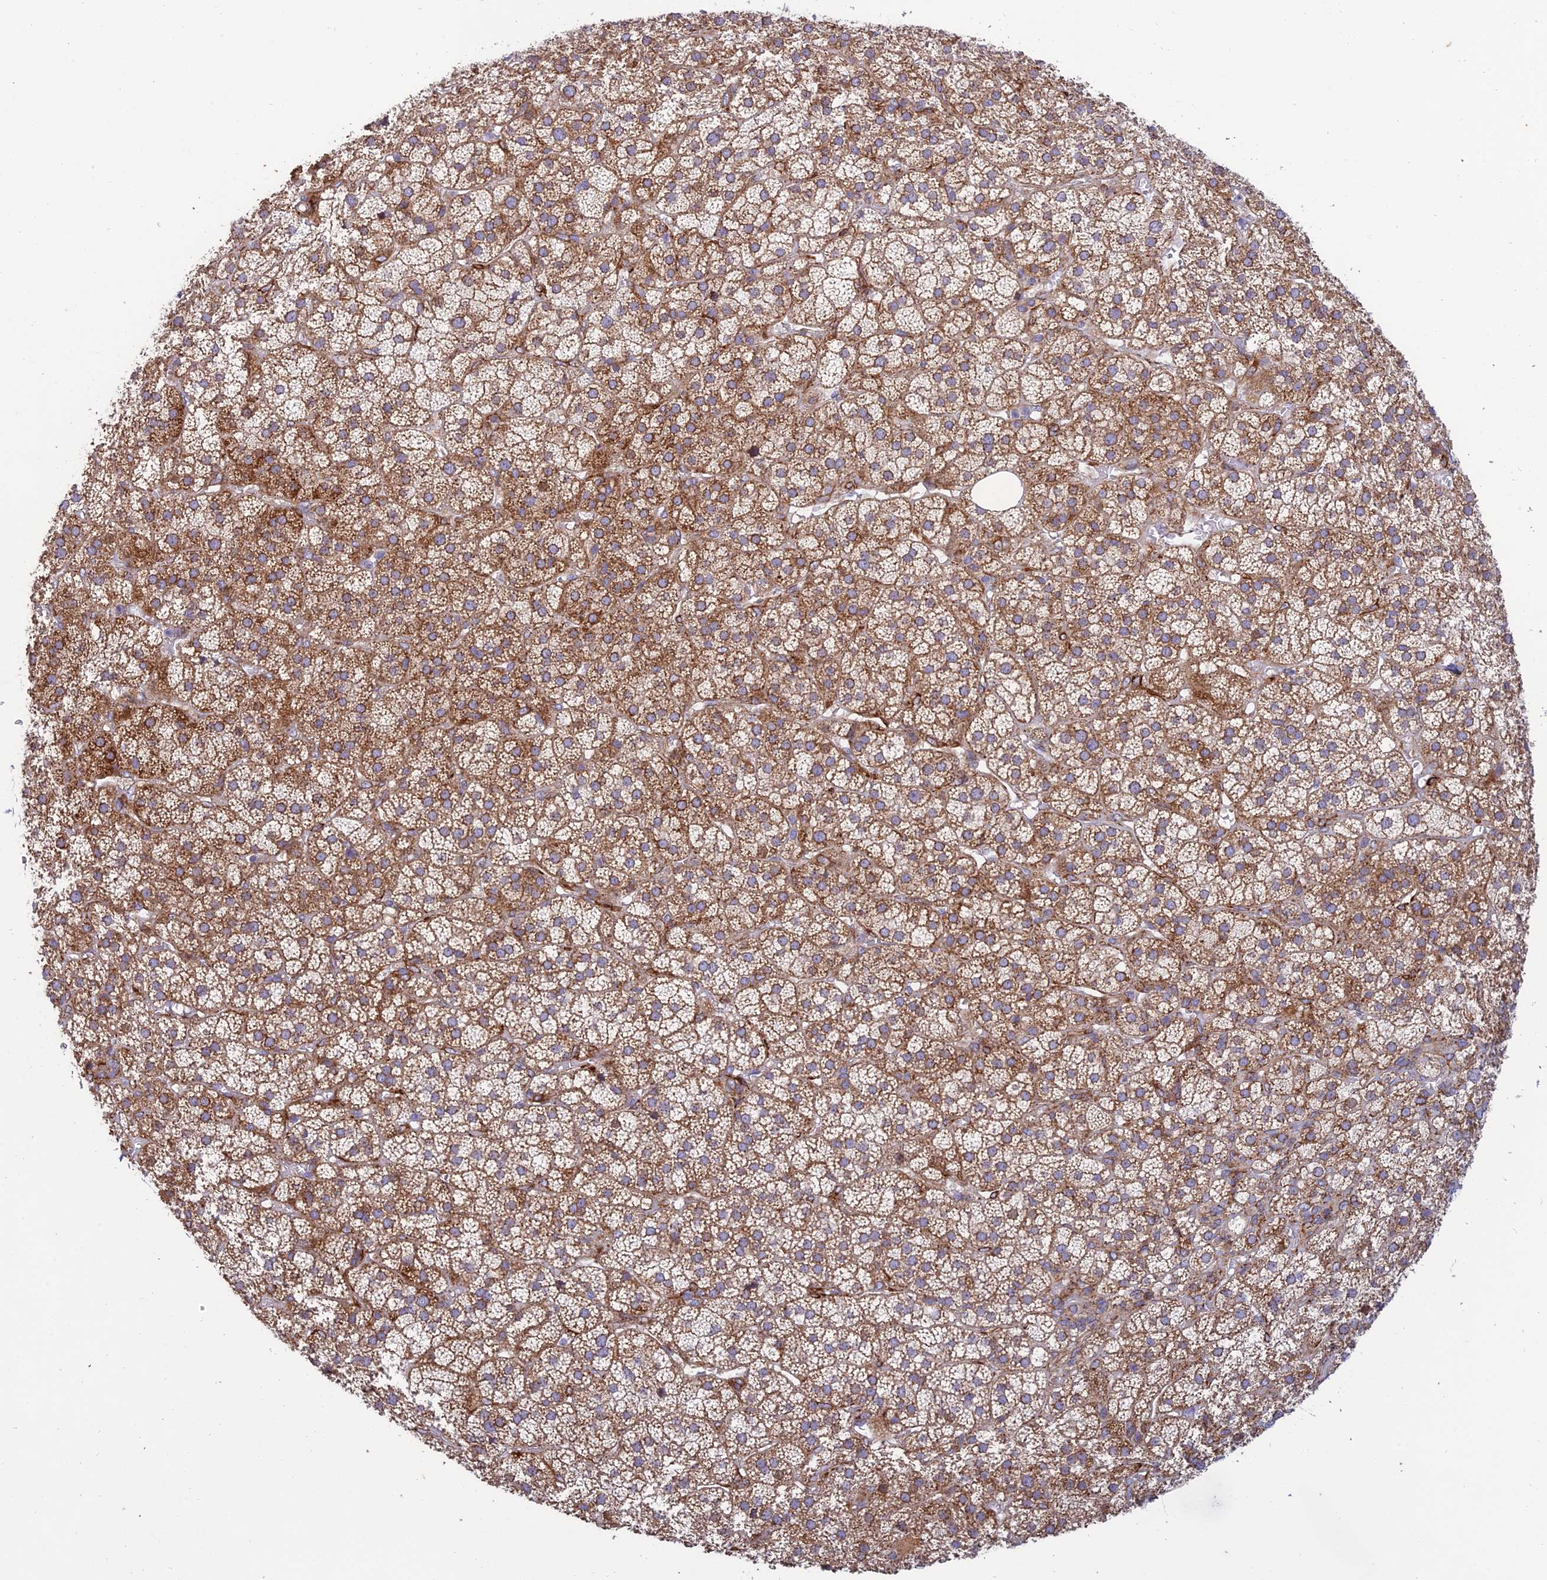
{"staining": {"intensity": "moderate", "quantity": ">75%", "location": "cytoplasmic/membranous"}, "tissue": "adrenal gland", "cell_type": "Glandular cells", "image_type": "normal", "snomed": [{"axis": "morphology", "description": "Normal tissue, NOS"}, {"axis": "topography", "description": "Adrenal gland"}], "caption": "An image of adrenal gland stained for a protein displays moderate cytoplasmic/membranous brown staining in glandular cells. (DAB = brown stain, brightfield microscopy at high magnification).", "gene": "RCN3", "patient": {"sex": "female", "age": 70}}